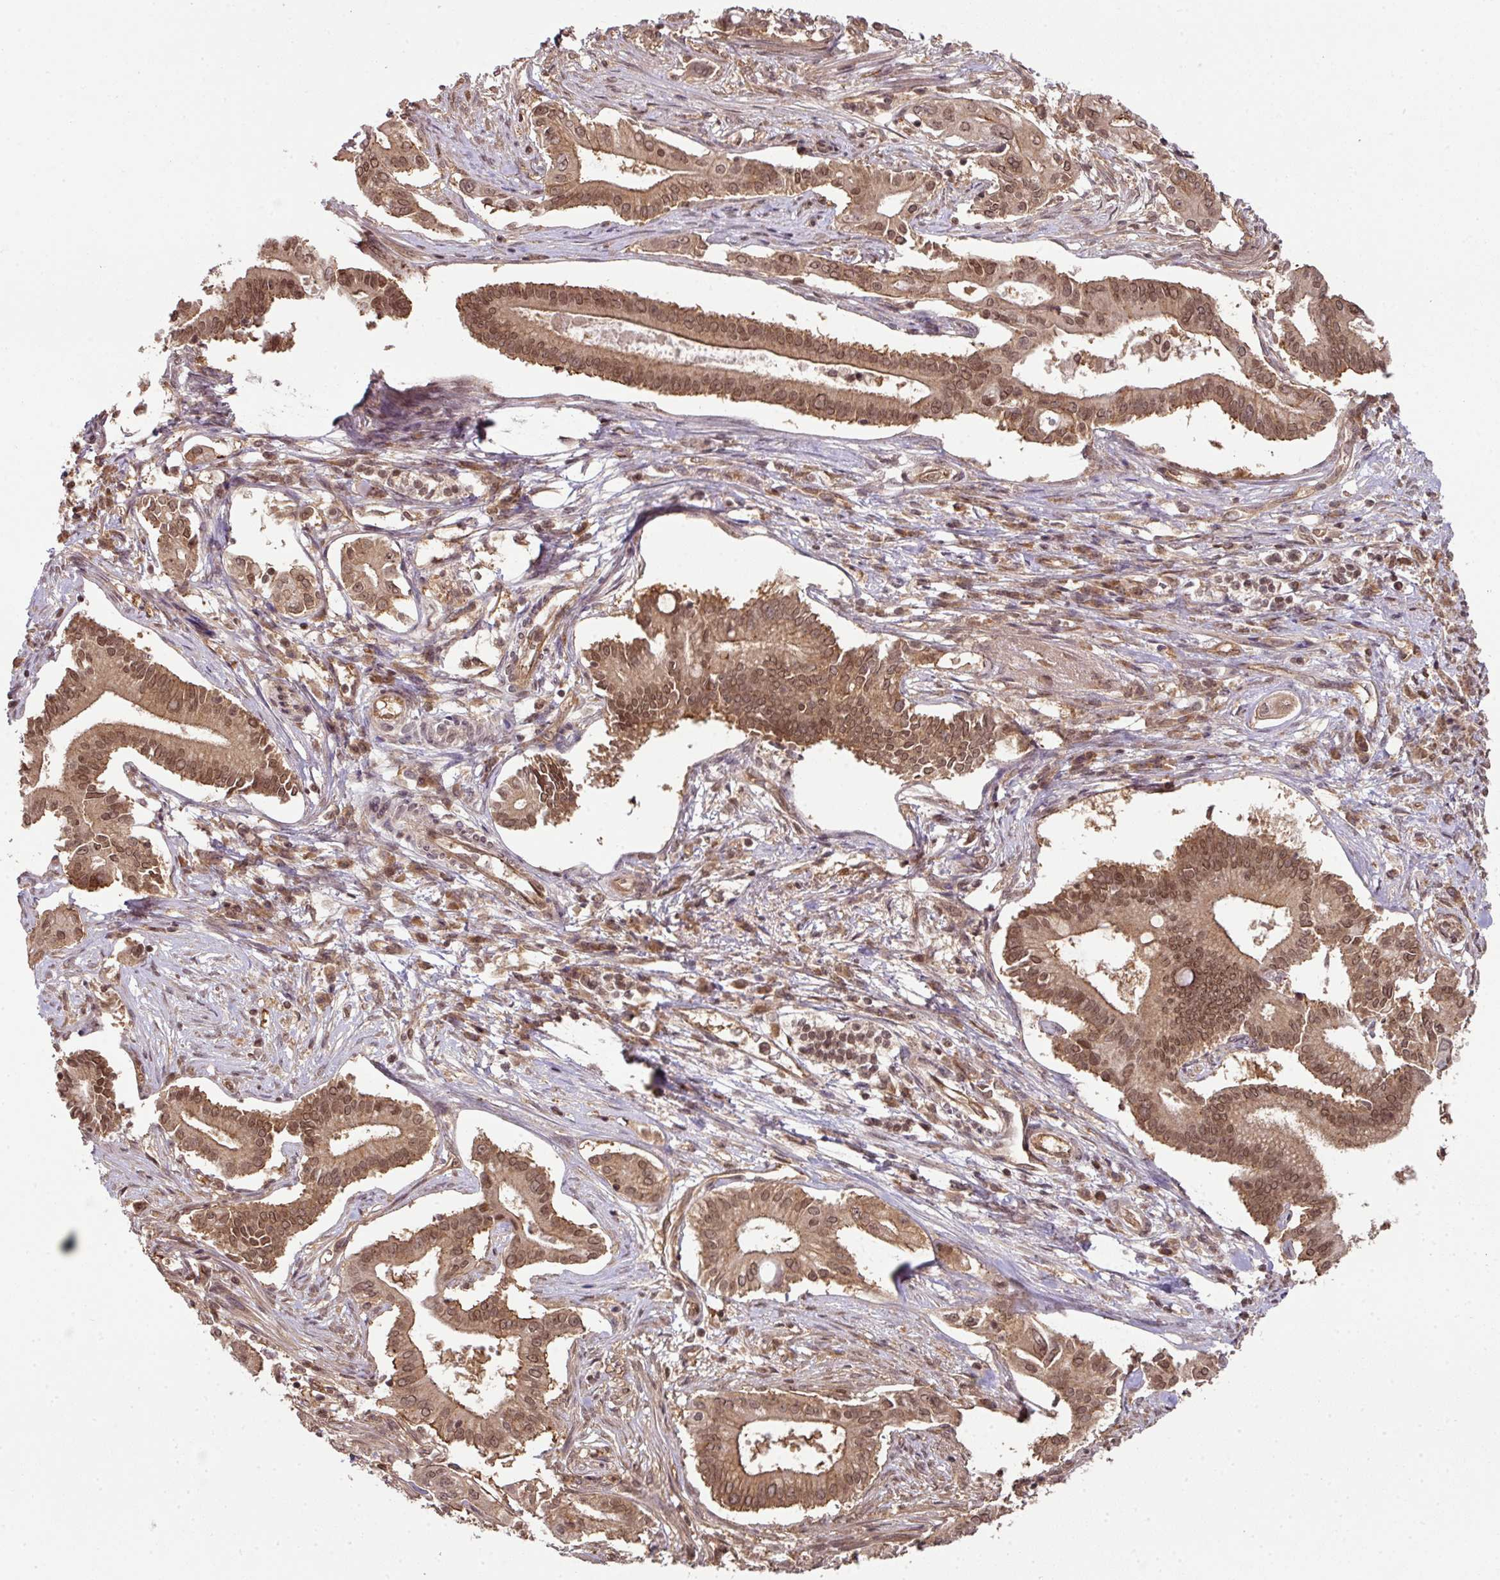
{"staining": {"intensity": "moderate", "quantity": ">75%", "location": "cytoplasmic/membranous,nuclear"}, "tissue": "pancreatic cancer", "cell_type": "Tumor cells", "image_type": "cancer", "snomed": [{"axis": "morphology", "description": "Adenocarcinoma, NOS"}, {"axis": "topography", "description": "Pancreas"}], "caption": "Moderate cytoplasmic/membranous and nuclear positivity is identified in about >75% of tumor cells in adenocarcinoma (pancreatic).", "gene": "ANKRD18A", "patient": {"sex": "female", "age": 68}}